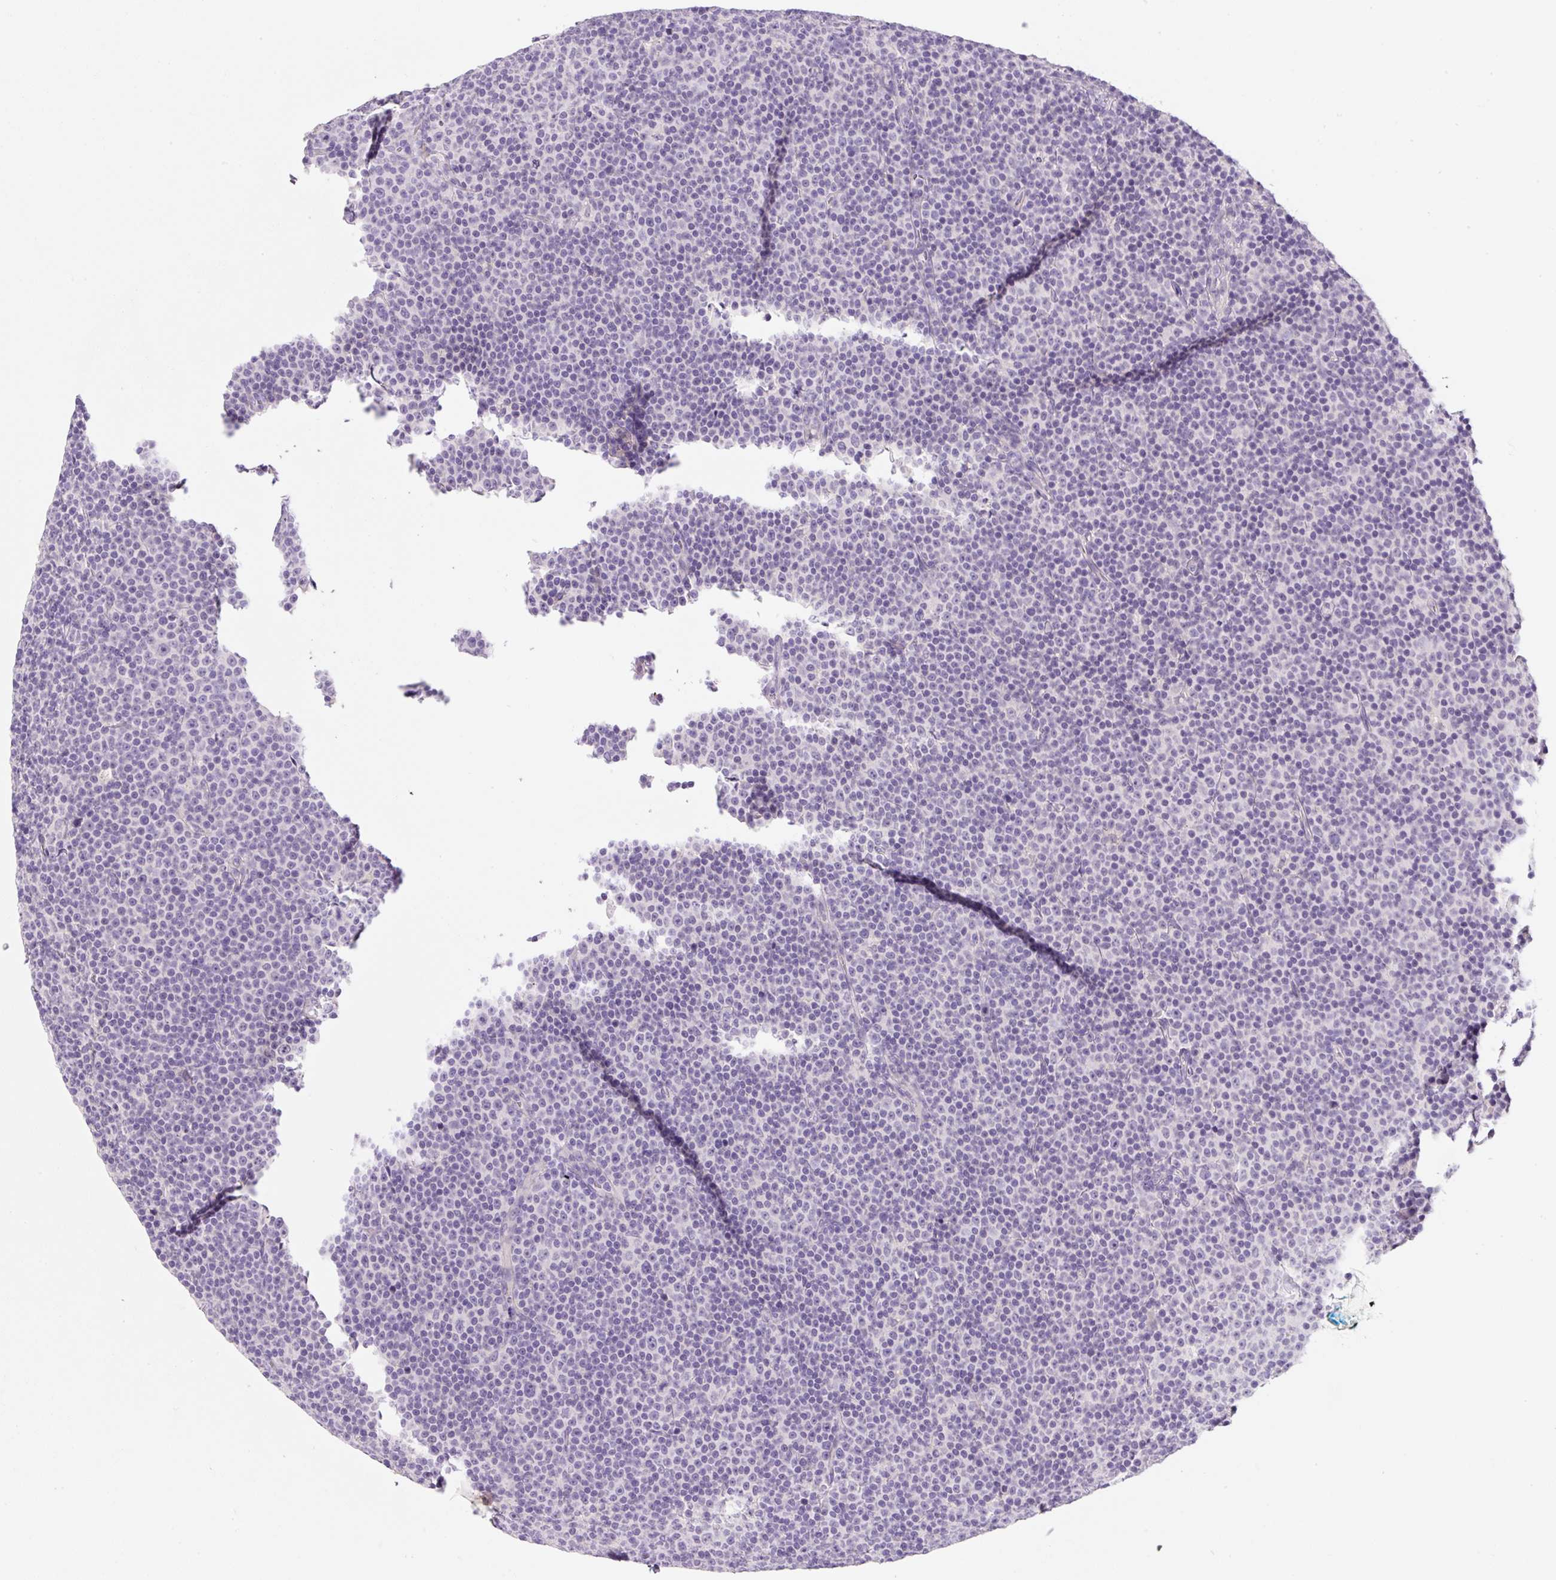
{"staining": {"intensity": "negative", "quantity": "none", "location": "none"}, "tissue": "lymphoma", "cell_type": "Tumor cells", "image_type": "cancer", "snomed": [{"axis": "morphology", "description": "Malignant lymphoma, non-Hodgkin's type, Low grade"}, {"axis": "topography", "description": "Lymph node"}], "caption": "DAB immunohistochemical staining of lymphoma reveals no significant expression in tumor cells. (Brightfield microscopy of DAB immunohistochemistry (IHC) at high magnification).", "gene": "SYP", "patient": {"sex": "female", "age": 67}}